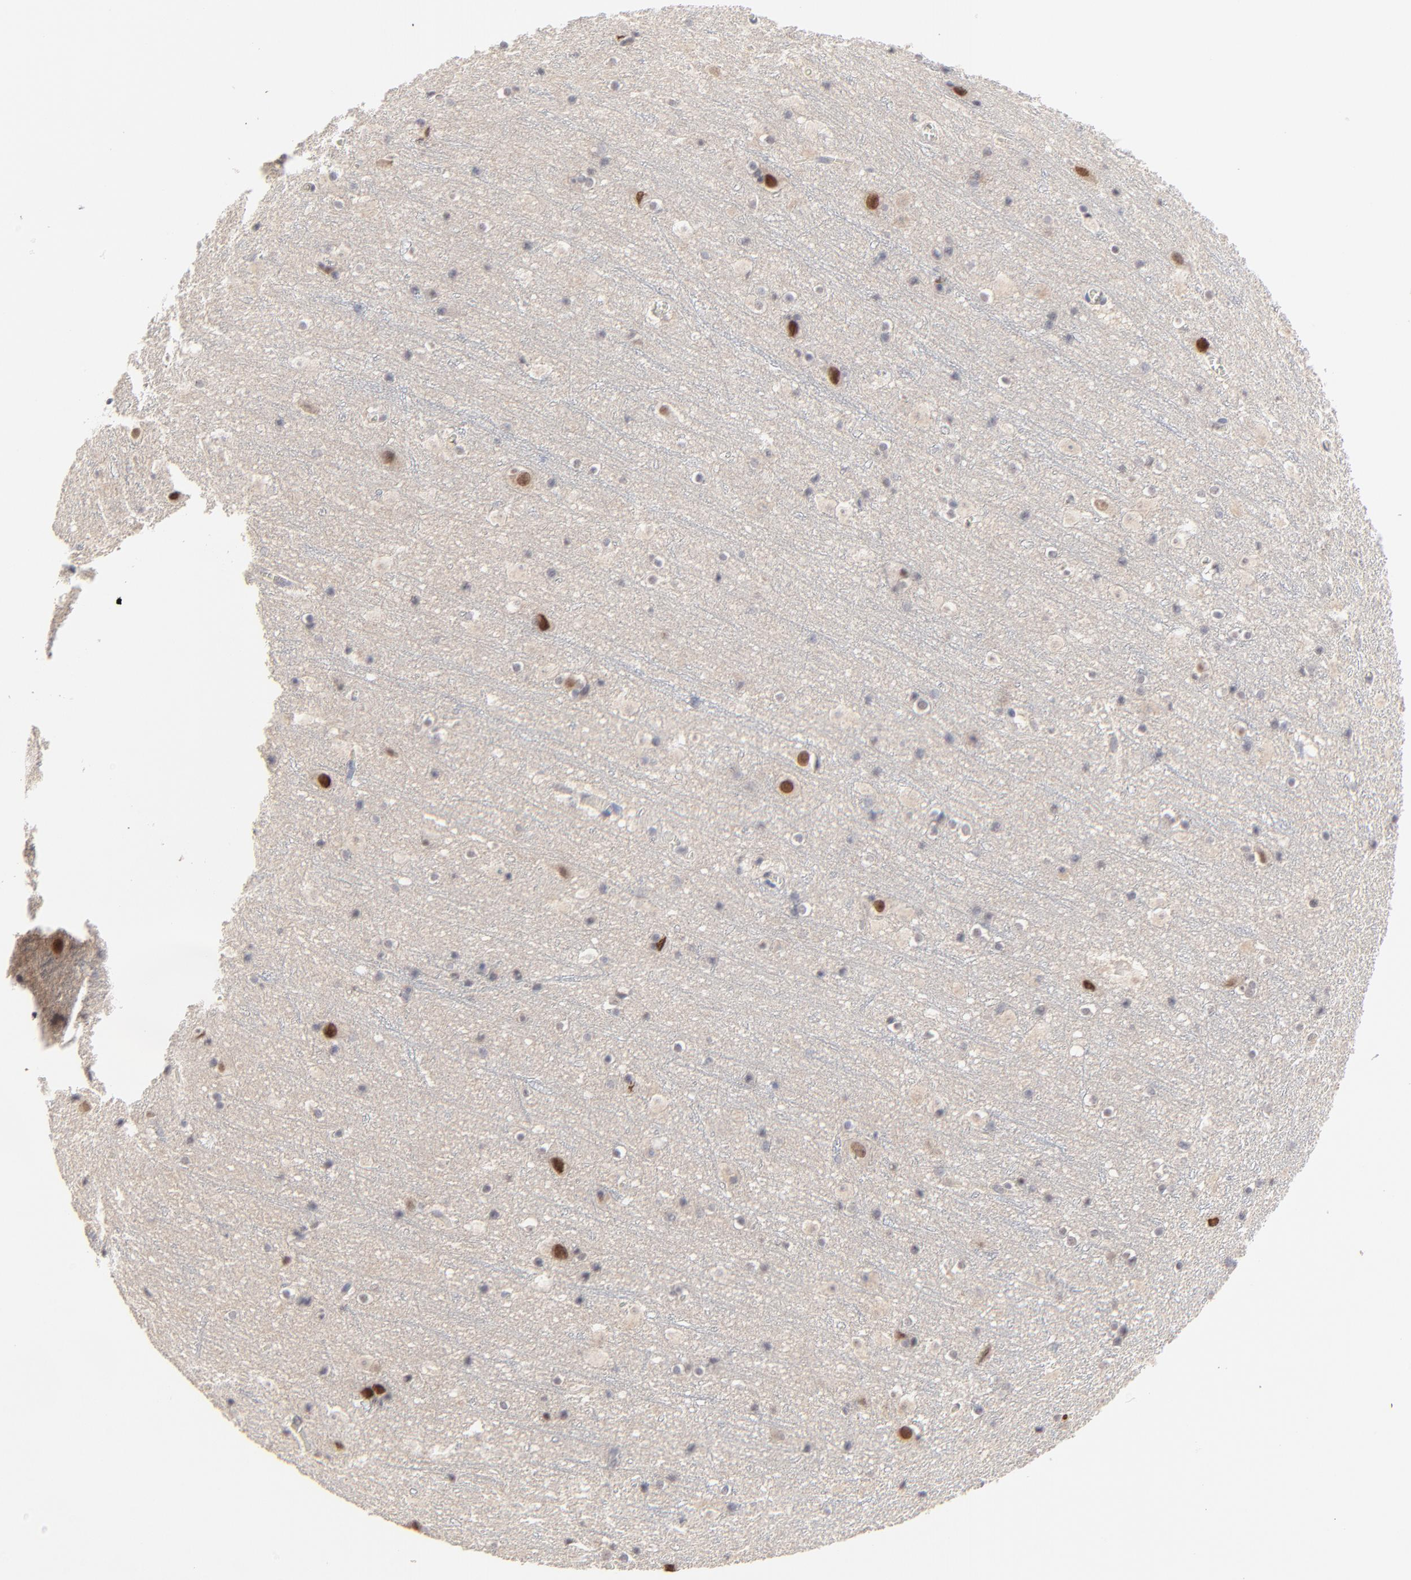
{"staining": {"intensity": "negative", "quantity": "none", "location": "none"}, "tissue": "cerebral cortex", "cell_type": "Endothelial cells", "image_type": "normal", "snomed": [{"axis": "morphology", "description": "Normal tissue, NOS"}, {"axis": "topography", "description": "Cerebral cortex"}], "caption": "A high-resolution micrograph shows immunohistochemistry staining of normal cerebral cortex, which demonstrates no significant positivity in endothelial cells. Nuclei are stained in blue.", "gene": "FAM199X", "patient": {"sex": "male", "age": 45}}